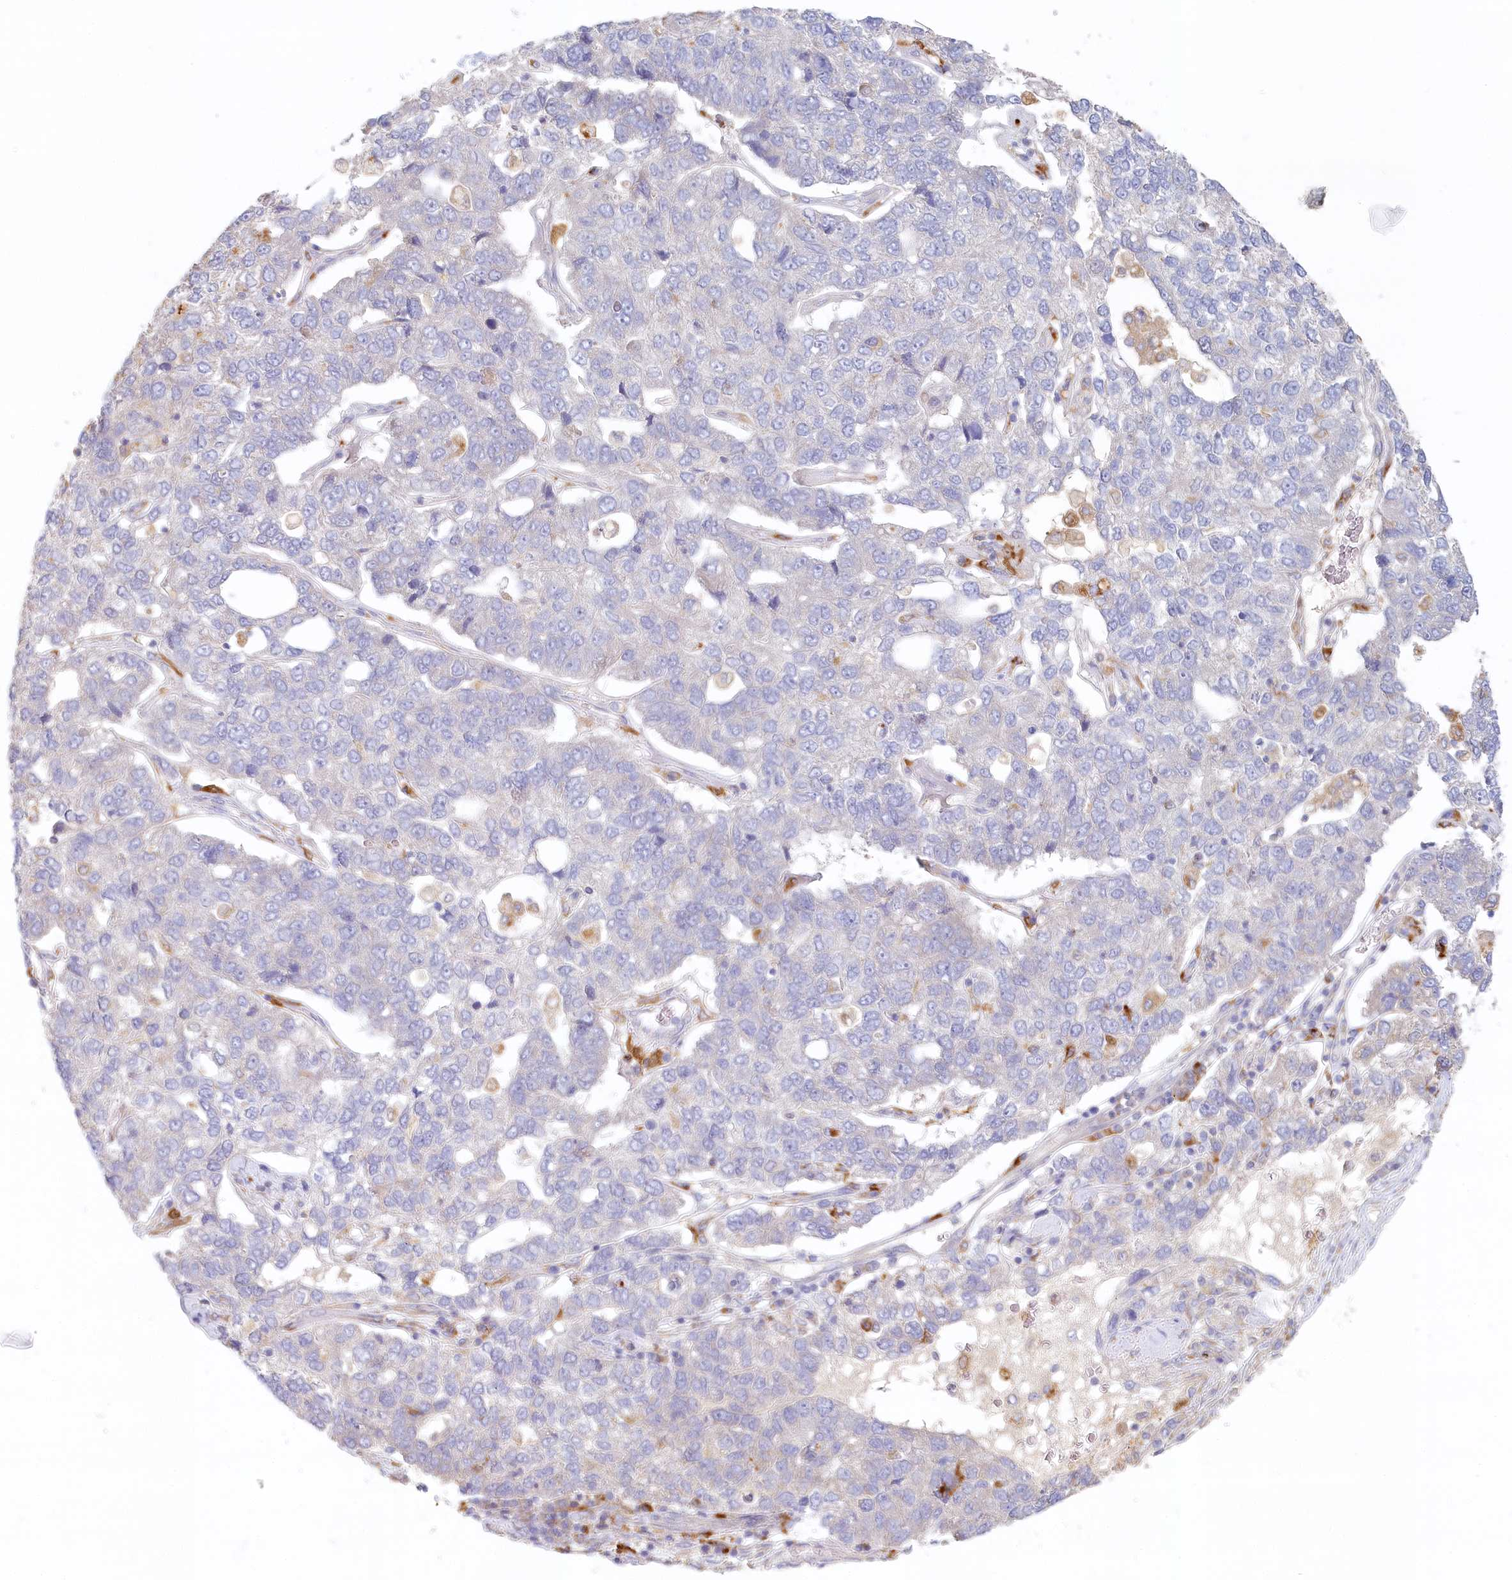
{"staining": {"intensity": "negative", "quantity": "none", "location": "none"}, "tissue": "pancreatic cancer", "cell_type": "Tumor cells", "image_type": "cancer", "snomed": [{"axis": "morphology", "description": "Adenocarcinoma, NOS"}, {"axis": "topography", "description": "Pancreas"}], "caption": "Protein analysis of pancreatic cancer reveals no significant staining in tumor cells. (DAB (3,3'-diaminobenzidine) immunohistochemistry, high magnification).", "gene": "VSIG1", "patient": {"sex": "female", "age": 61}}